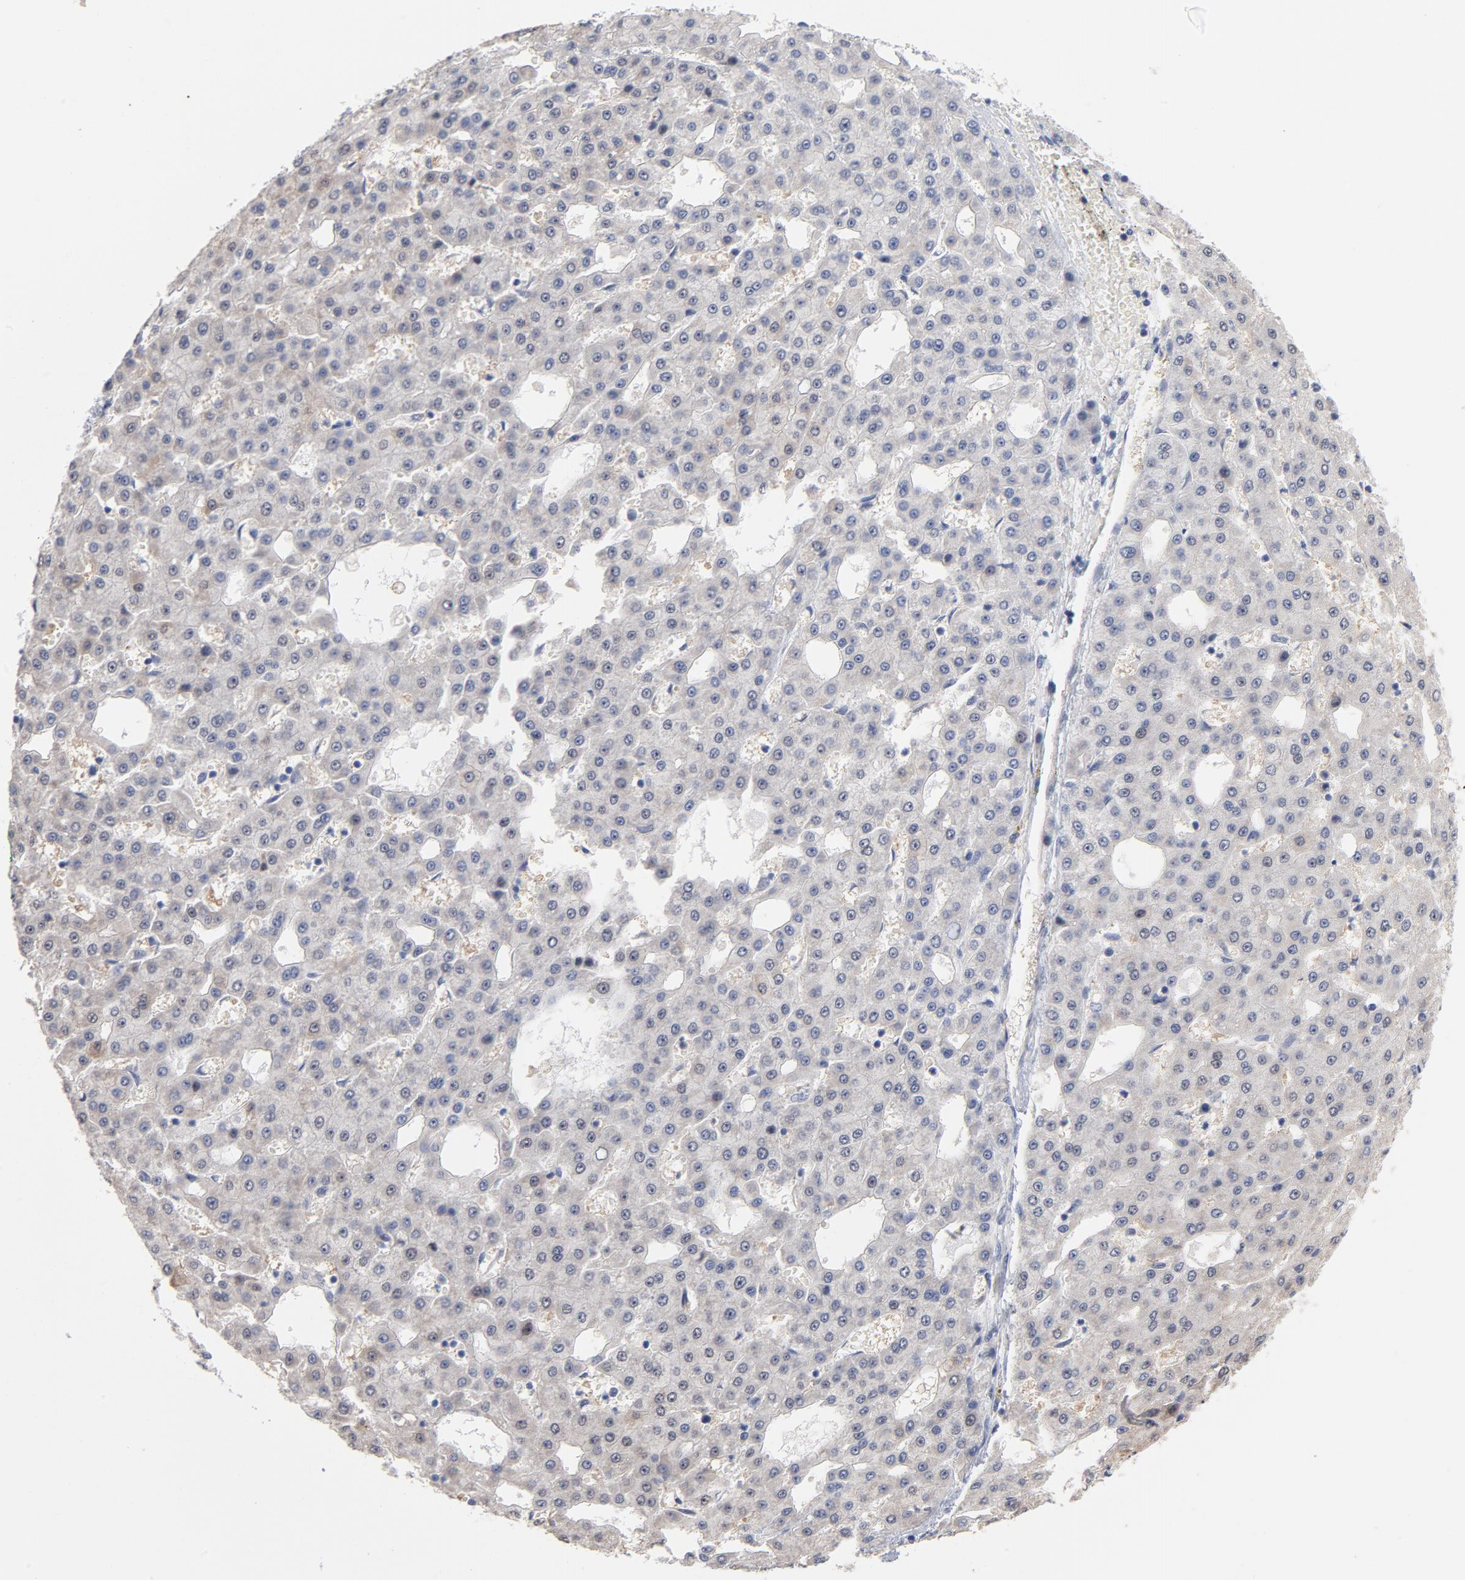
{"staining": {"intensity": "weak", "quantity": "<25%", "location": "cytoplasmic/membranous"}, "tissue": "liver cancer", "cell_type": "Tumor cells", "image_type": "cancer", "snomed": [{"axis": "morphology", "description": "Carcinoma, Hepatocellular, NOS"}, {"axis": "topography", "description": "Liver"}], "caption": "Immunohistochemistry histopathology image of hepatocellular carcinoma (liver) stained for a protein (brown), which displays no staining in tumor cells.", "gene": "CPE", "patient": {"sex": "male", "age": 47}}